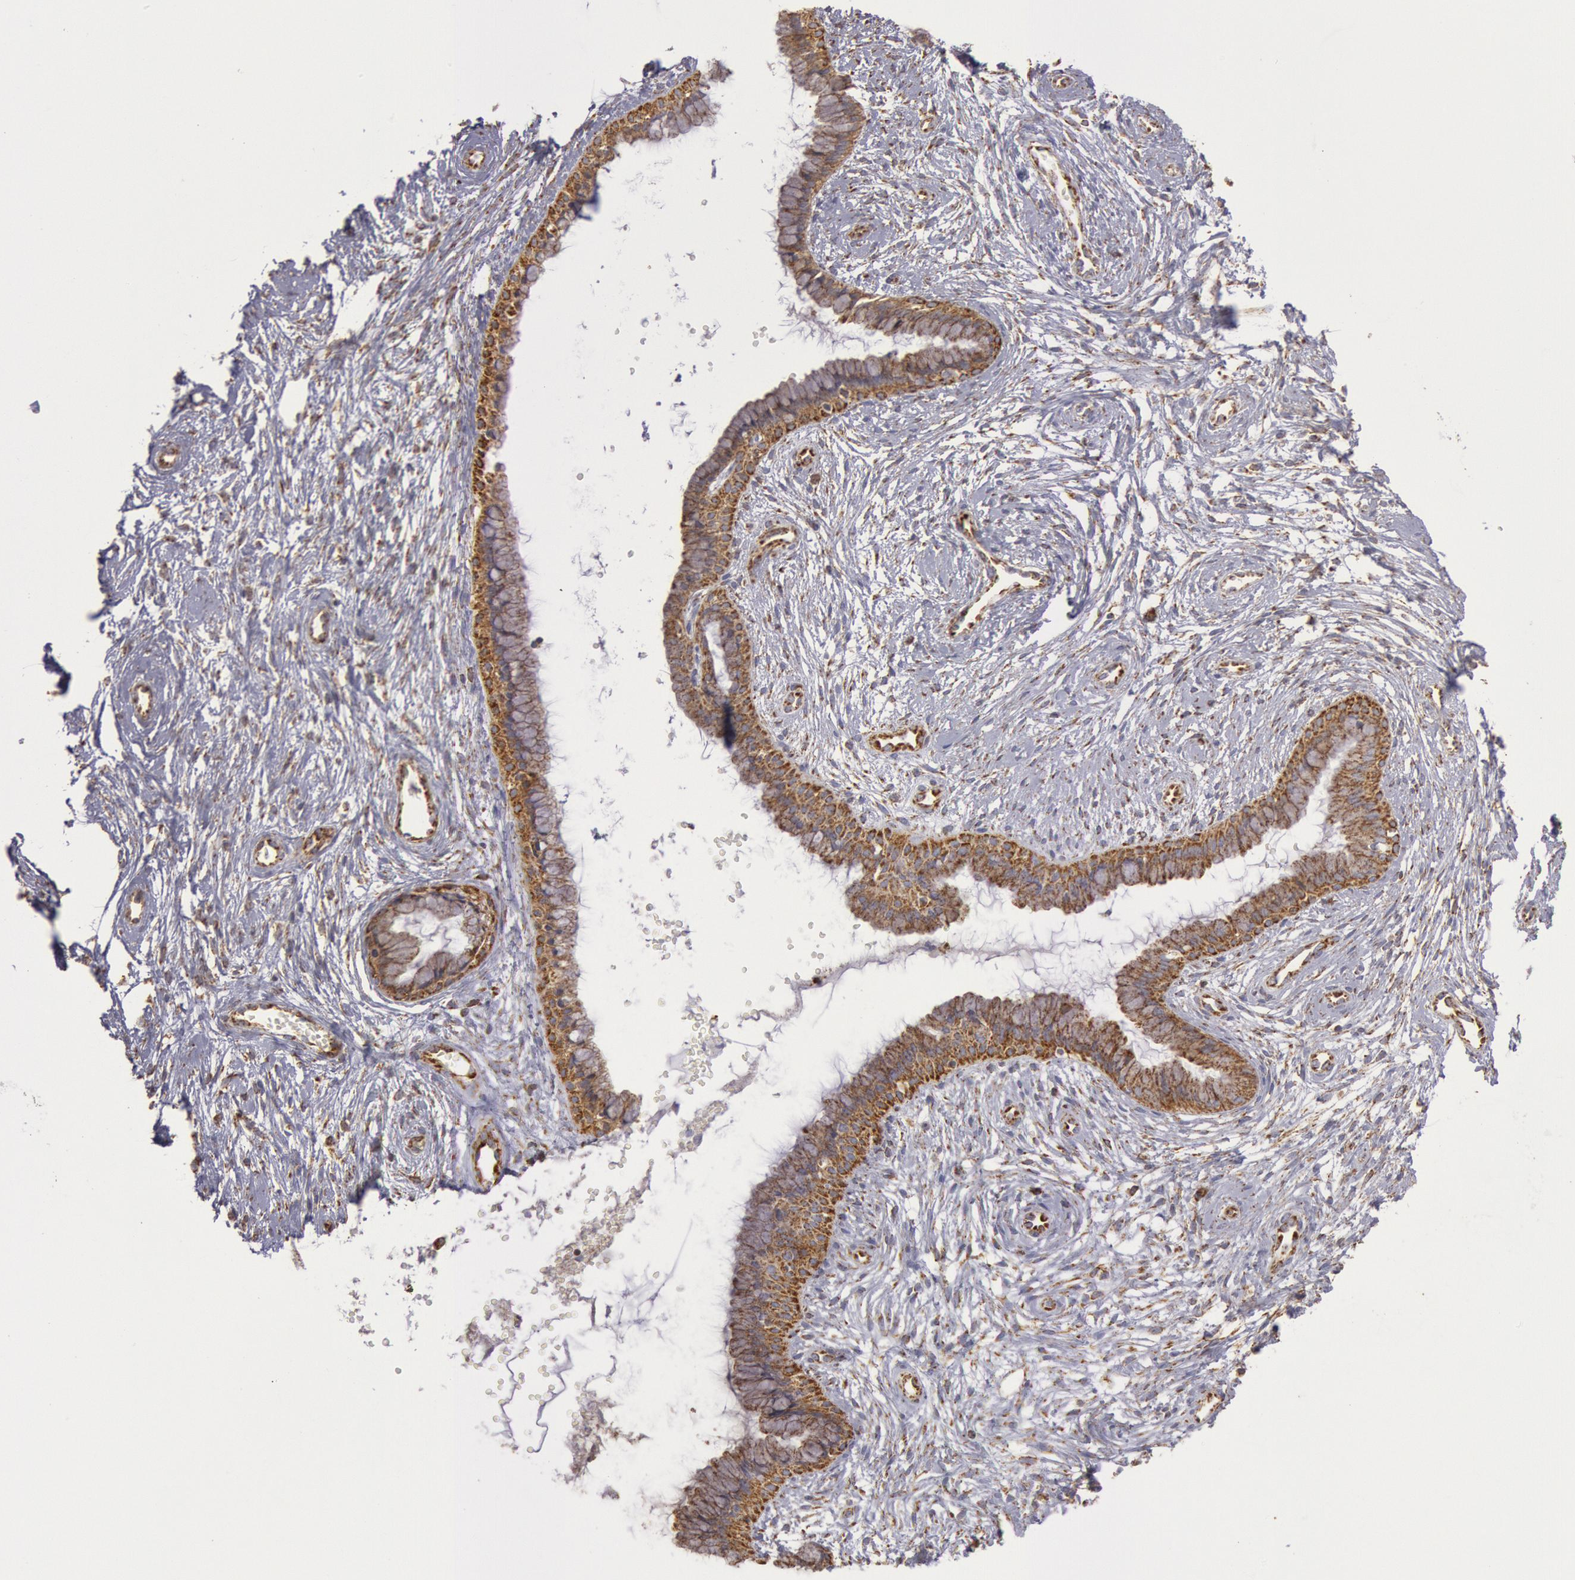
{"staining": {"intensity": "moderate", "quantity": ">75%", "location": "cytoplasmic/membranous"}, "tissue": "cervix", "cell_type": "Glandular cells", "image_type": "normal", "snomed": [{"axis": "morphology", "description": "Normal tissue, NOS"}, {"axis": "topography", "description": "Cervix"}], "caption": "Immunohistochemistry of benign human cervix displays medium levels of moderate cytoplasmic/membranous staining in about >75% of glandular cells.", "gene": "CYC1", "patient": {"sex": "female", "age": 39}}